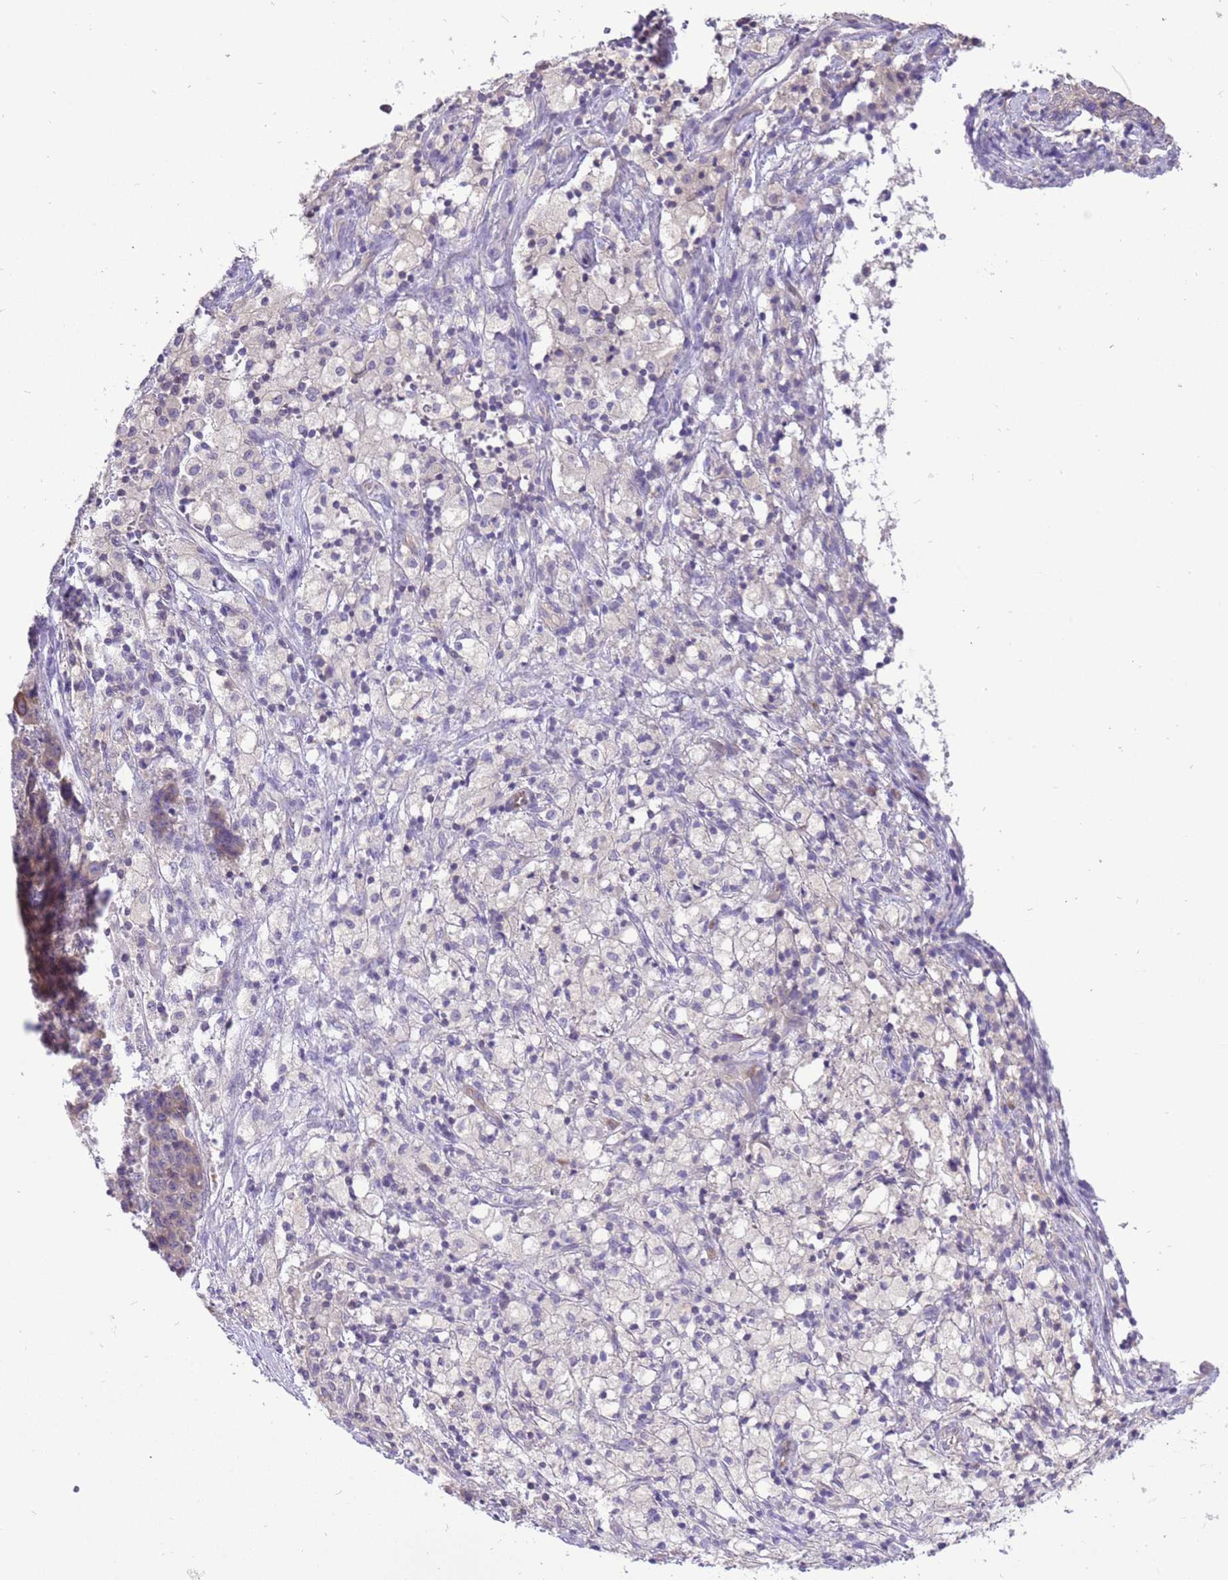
{"staining": {"intensity": "negative", "quantity": "none", "location": "none"}, "tissue": "ovarian cancer", "cell_type": "Tumor cells", "image_type": "cancer", "snomed": [{"axis": "morphology", "description": "Carcinoma, endometroid"}, {"axis": "topography", "description": "Ovary"}], "caption": "Immunohistochemistry (IHC) photomicrograph of neoplastic tissue: ovarian endometroid carcinoma stained with DAB reveals no significant protein staining in tumor cells. Nuclei are stained in blue.", "gene": "GLCE", "patient": {"sex": "female", "age": 42}}